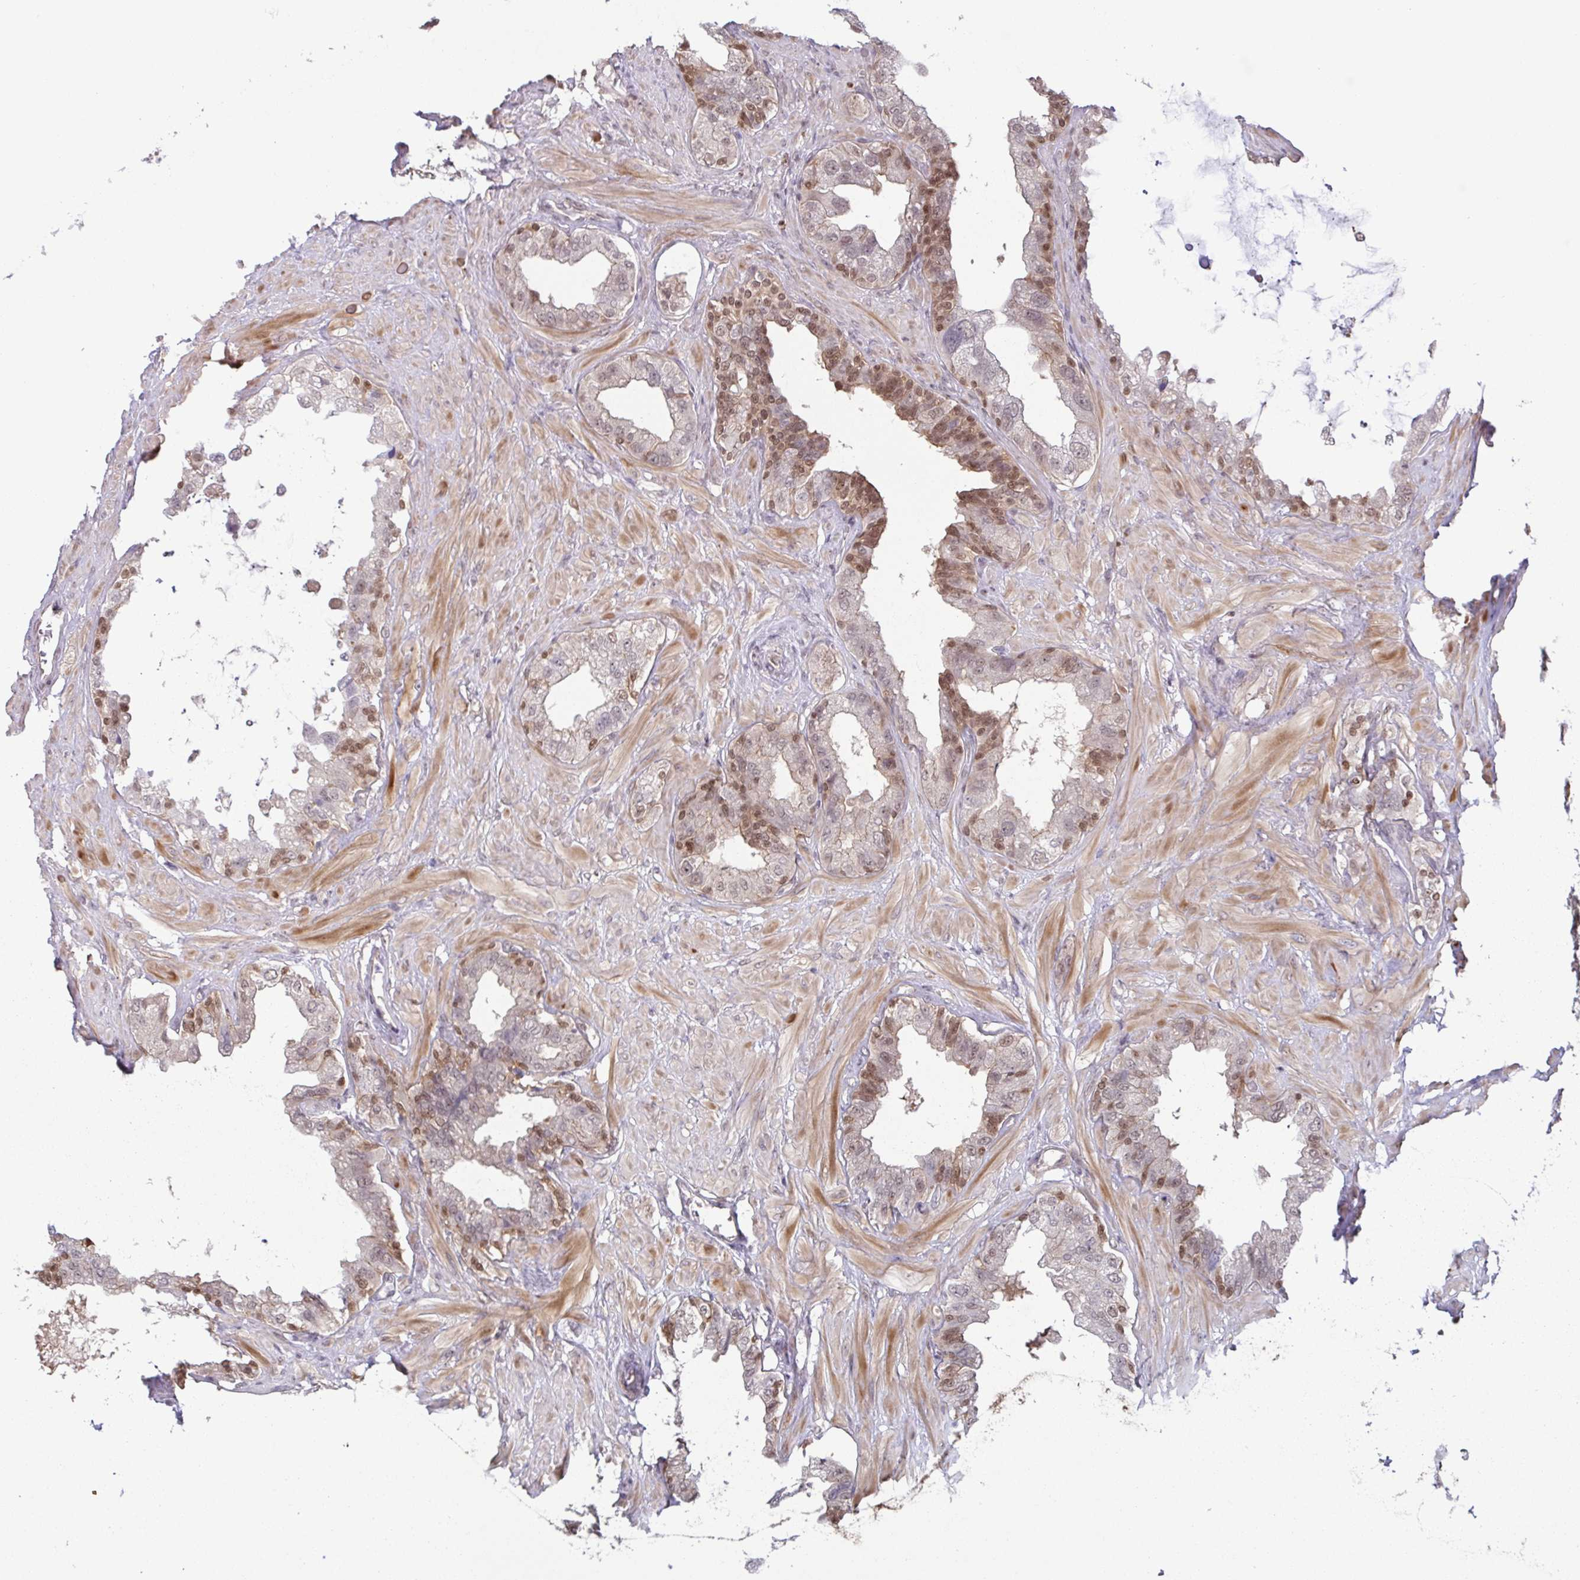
{"staining": {"intensity": "moderate", "quantity": "<25%", "location": "nuclear"}, "tissue": "seminal vesicle", "cell_type": "Glandular cells", "image_type": "normal", "snomed": [{"axis": "morphology", "description": "Normal tissue, NOS"}, {"axis": "topography", "description": "Seminal veicle"}, {"axis": "topography", "description": "Peripheral nerve tissue"}], "caption": "Seminal vesicle stained with DAB (3,3'-diaminobenzidine) immunohistochemistry exhibits low levels of moderate nuclear expression in about <25% of glandular cells.", "gene": "DNAJB1", "patient": {"sex": "male", "age": 76}}